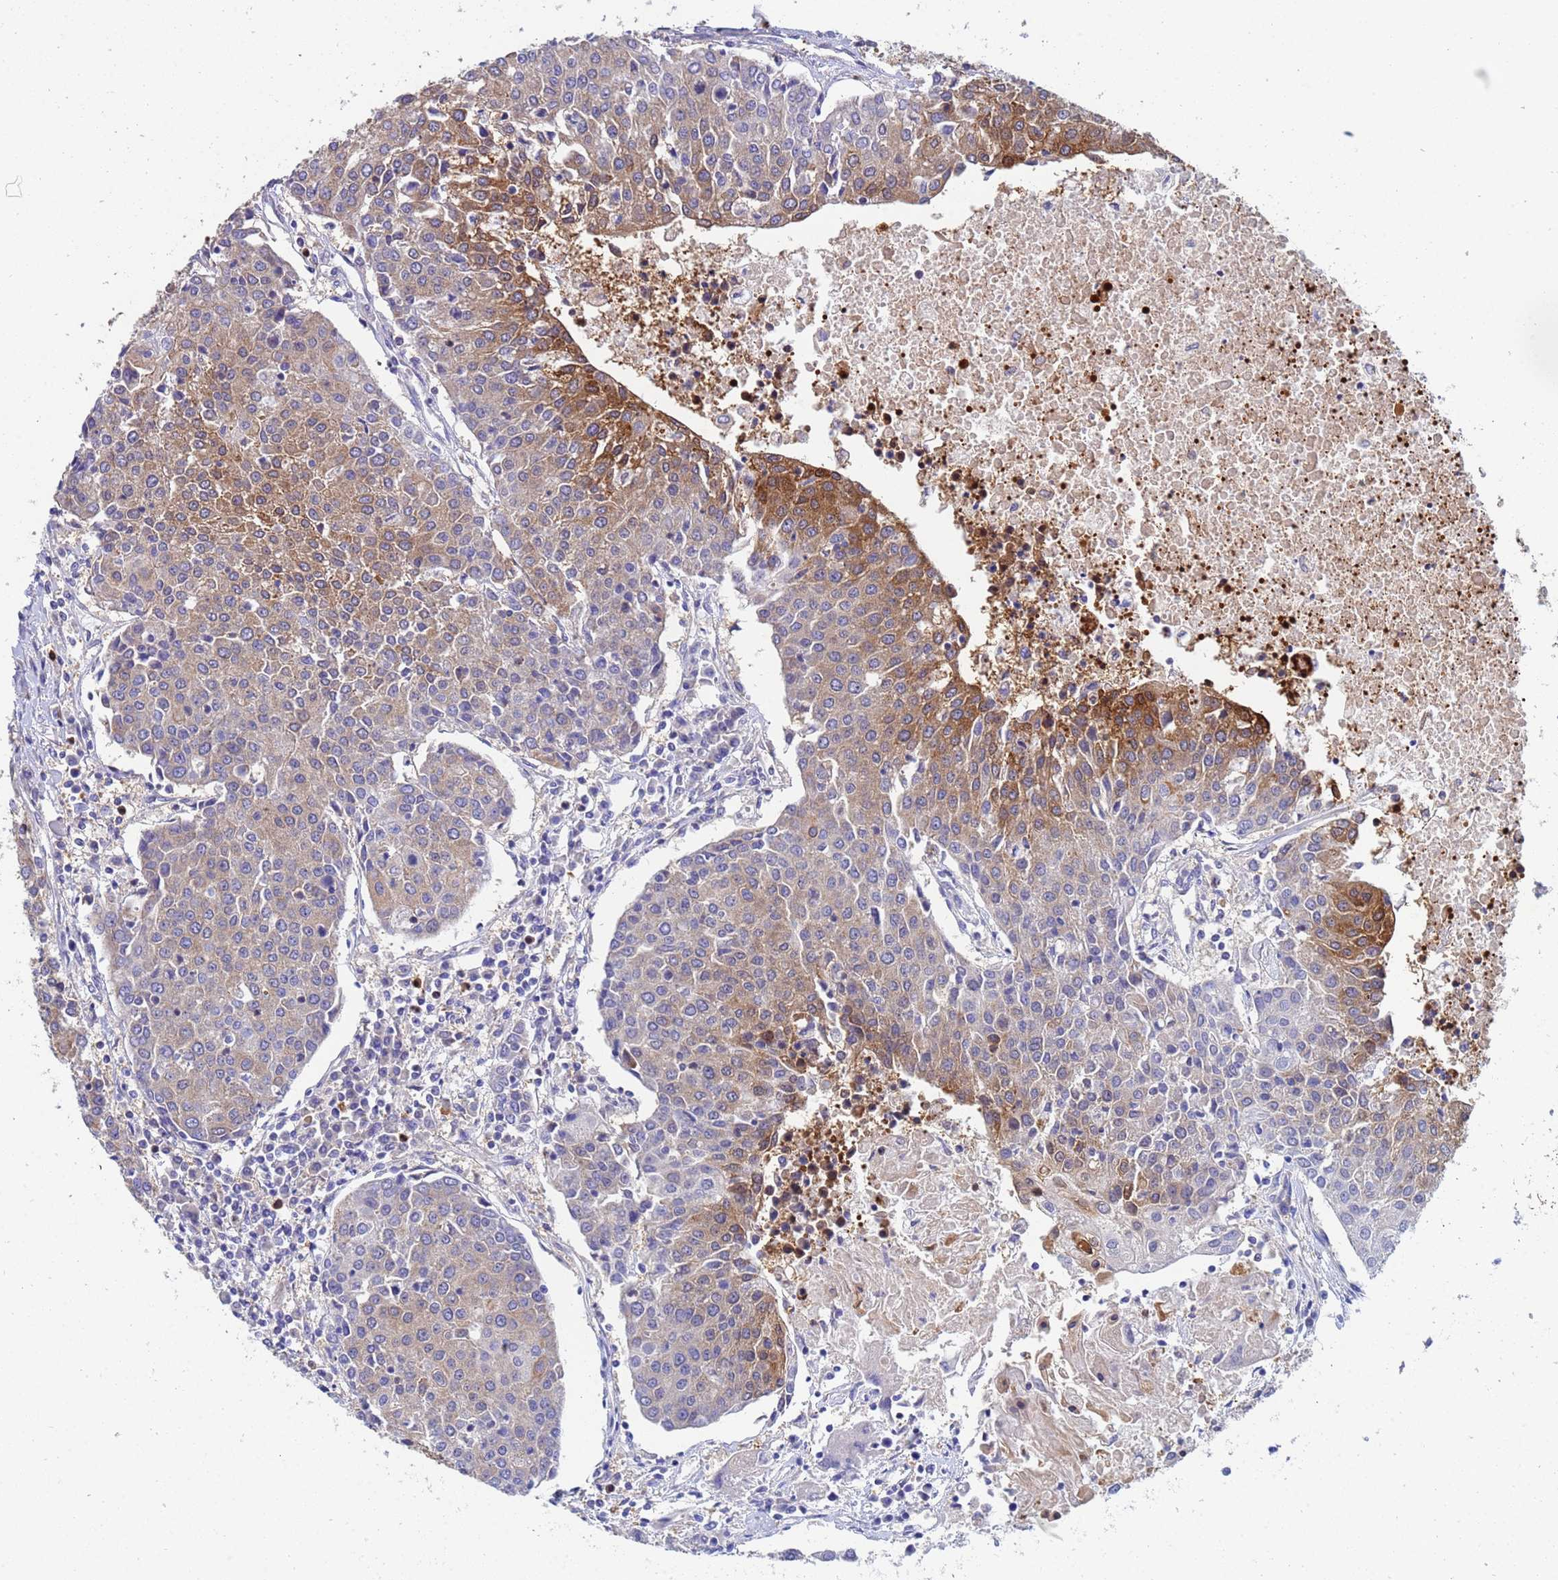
{"staining": {"intensity": "moderate", "quantity": "25%-75%", "location": "cytoplasmic/membranous"}, "tissue": "urothelial cancer", "cell_type": "Tumor cells", "image_type": "cancer", "snomed": [{"axis": "morphology", "description": "Urothelial carcinoma, High grade"}, {"axis": "topography", "description": "Urinary bladder"}], "caption": "This image reveals immunohistochemistry staining of high-grade urothelial carcinoma, with medium moderate cytoplasmic/membranous staining in about 25%-75% of tumor cells.", "gene": "TTLL11", "patient": {"sex": "female", "age": 85}}